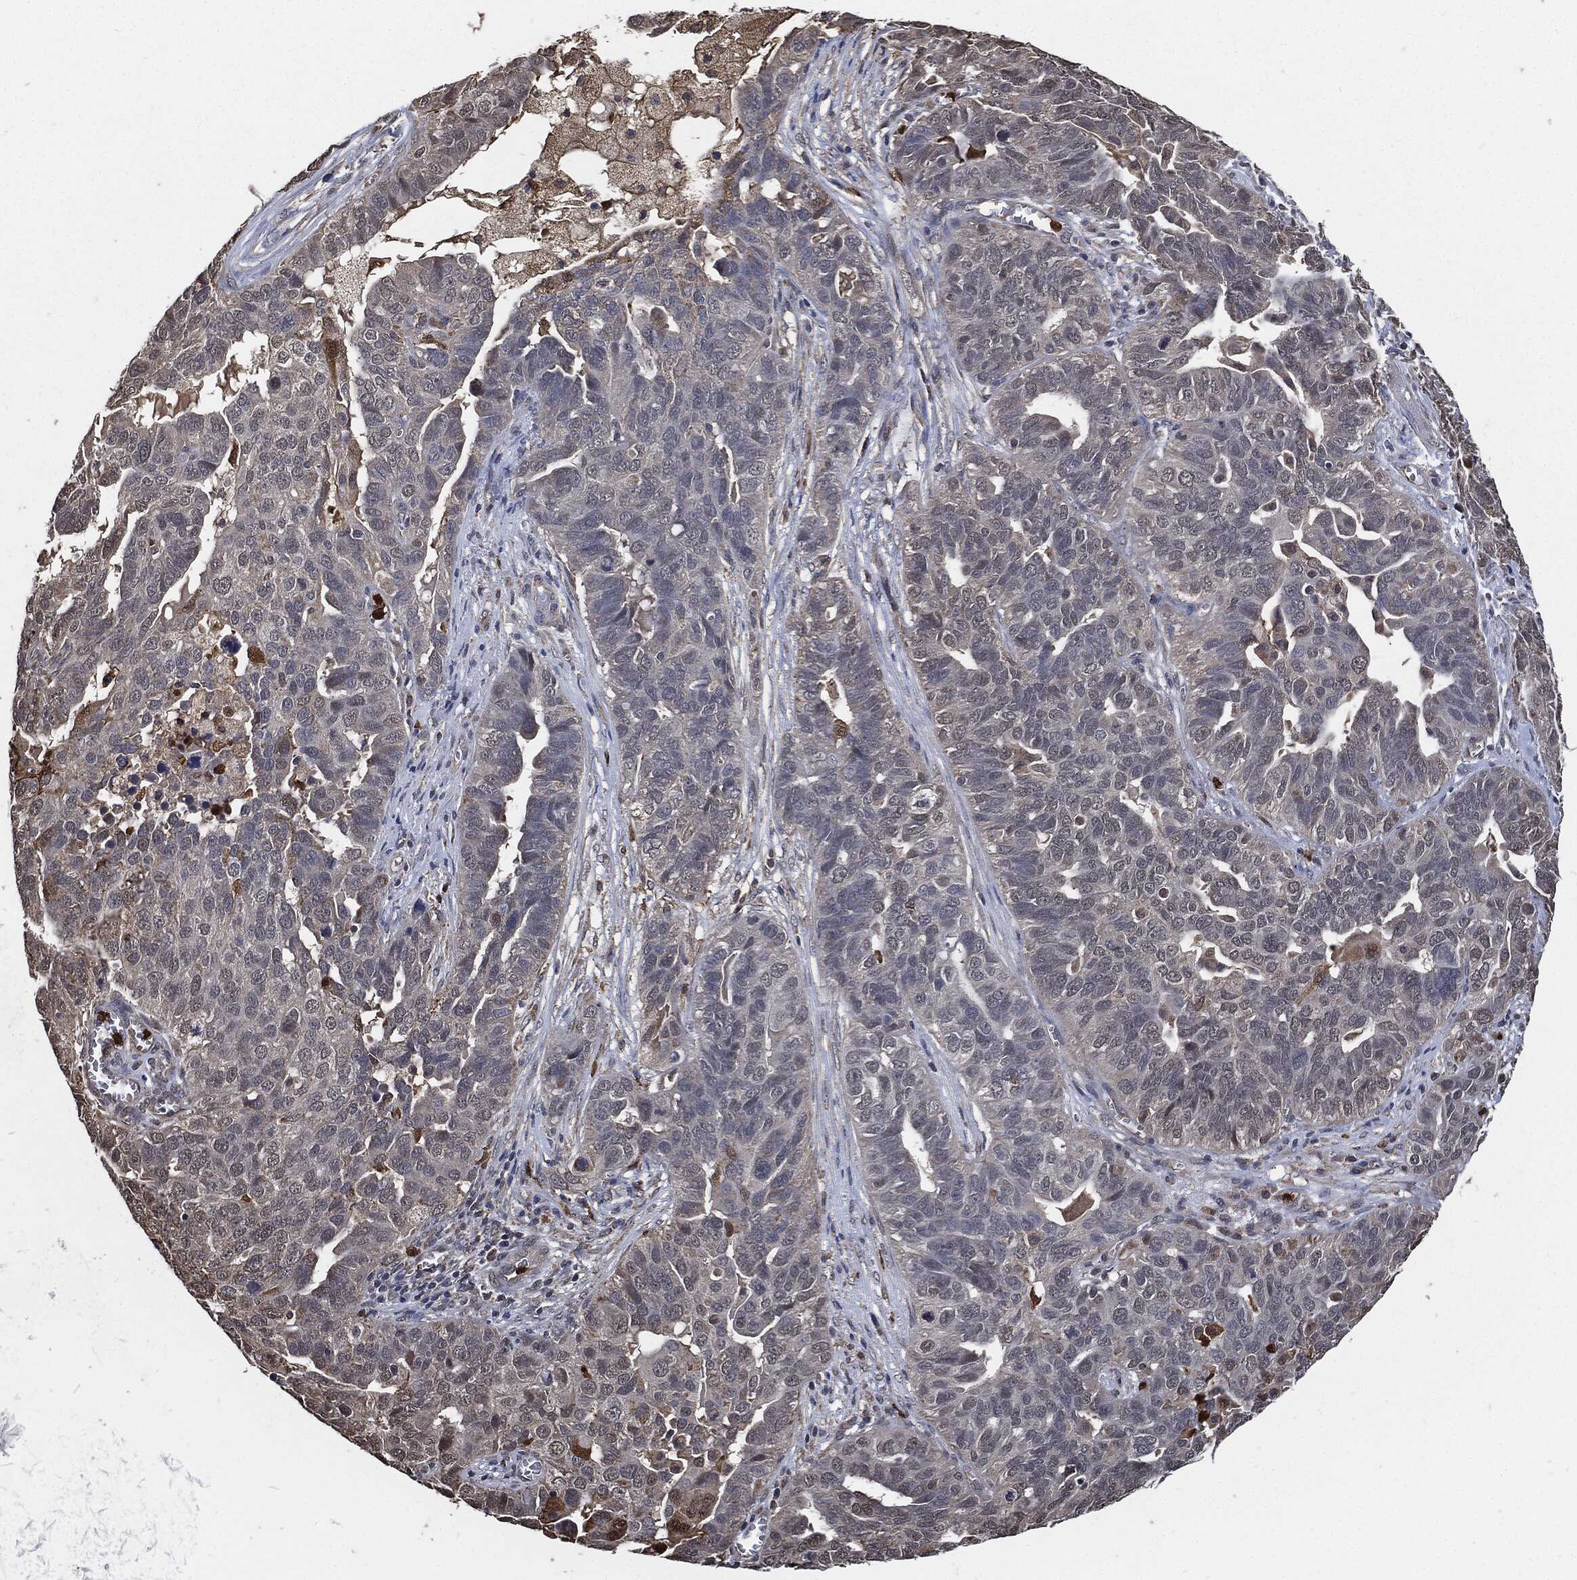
{"staining": {"intensity": "weak", "quantity": "<25%", "location": "cytoplasmic/membranous"}, "tissue": "ovarian cancer", "cell_type": "Tumor cells", "image_type": "cancer", "snomed": [{"axis": "morphology", "description": "Carcinoma, endometroid"}, {"axis": "topography", "description": "Soft tissue"}, {"axis": "topography", "description": "Ovary"}], "caption": "This is an immunohistochemistry (IHC) photomicrograph of human ovarian cancer (endometroid carcinoma). There is no positivity in tumor cells.", "gene": "S100A9", "patient": {"sex": "female", "age": 52}}